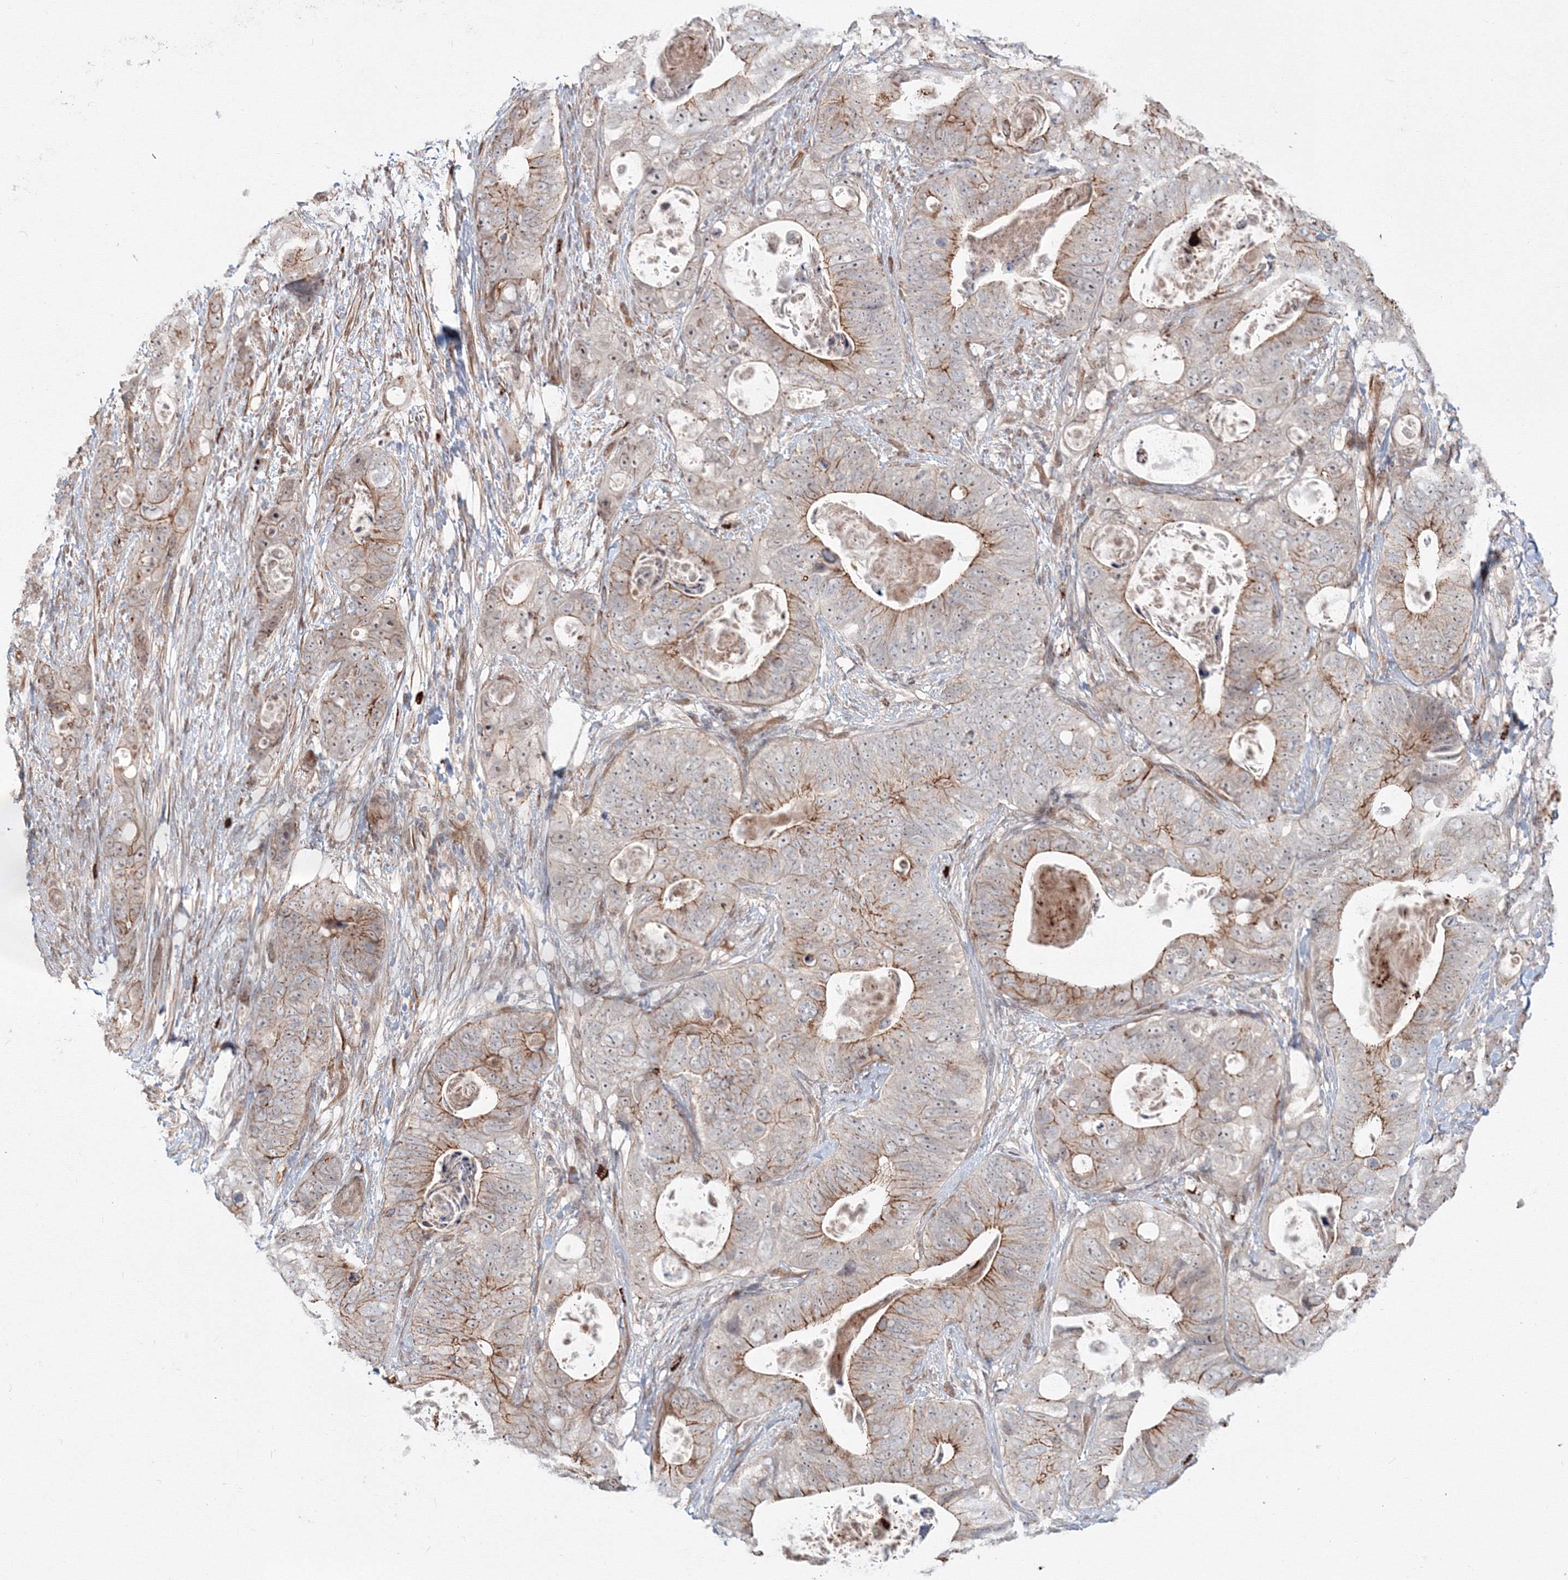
{"staining": {"intensity": "moderate", "quantity": "25%-75%", "location": "cytoplasmic/membranous,nuclear"}, "tissue": "stomach cancer", "cell_type": "Tumor cells", "image_type": "cancer", "snomed": [{"axis": "morphology", "description": "Adenocarcinoma, NOS"}, {"axis": "topography", "description": "Stomach"}], "caption": "Protein staining reveals moderate cytoplasmic/membranous and nuclear positivity in about 25%-75% of tumor cells in adenocarcinoma (stomach).", "gene": "SH3PXD2A", "patient": {"sex": "female", "age": 89}}